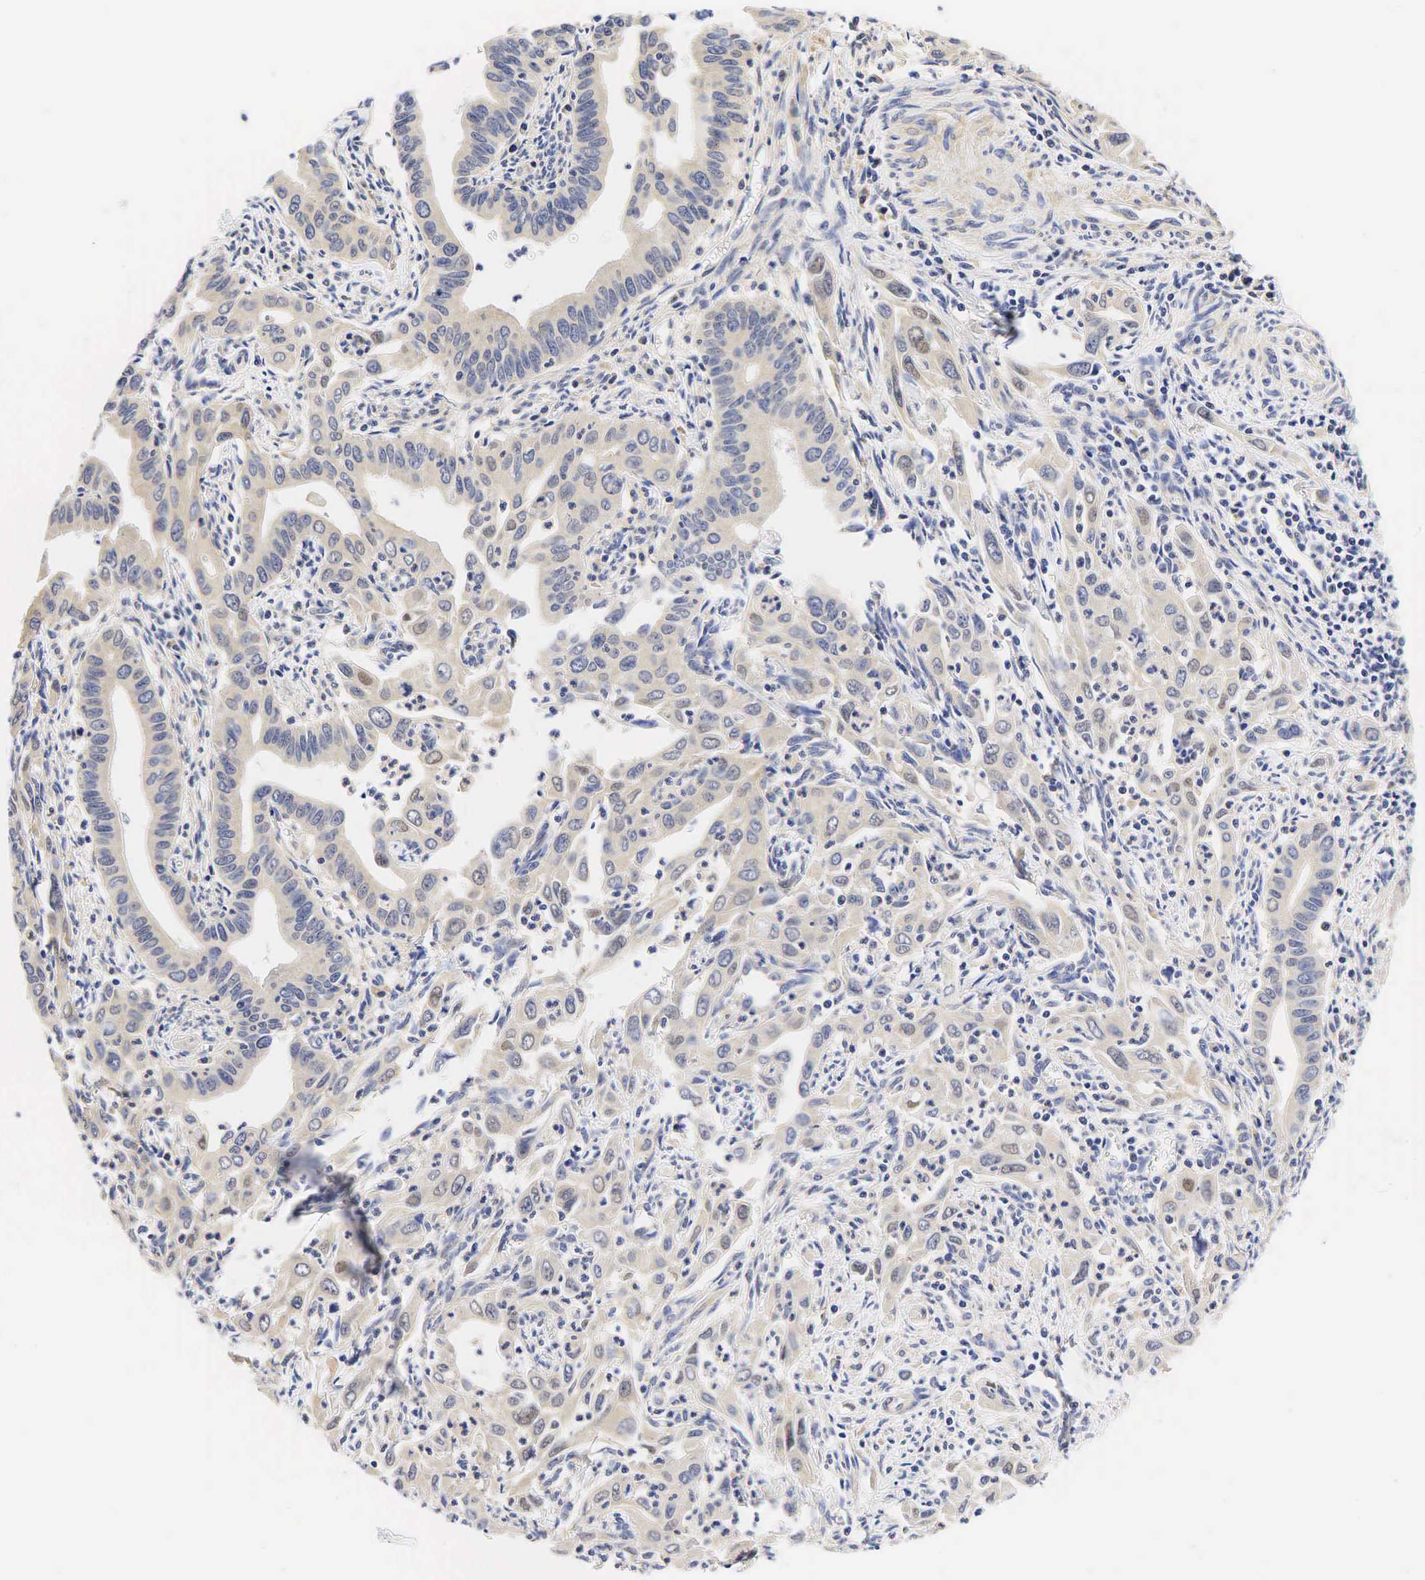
{"staining": {"intensity": "weak", "quantity": "<25%", "location": "nuclear"}, "tissue": "cervical cancer", "cell_type": "Tumor cells", "image_type": "cancer", "snomed": [{"axis": "morphology", "description": "Normal tissue, NOS"}, {"axis": "morphology", "description": "Adenocarcinoma, NOS"}, {"axis": "topography", "description": "Cervix"}], "caption": "An IHC image of cervical cancer (adenocarcinoma) is shown. There is no staining in tumor cells of cervical cancer (adenocarcinoma).", "gene": "CCND1", "patient": {"sex": "female", "age": 34}}